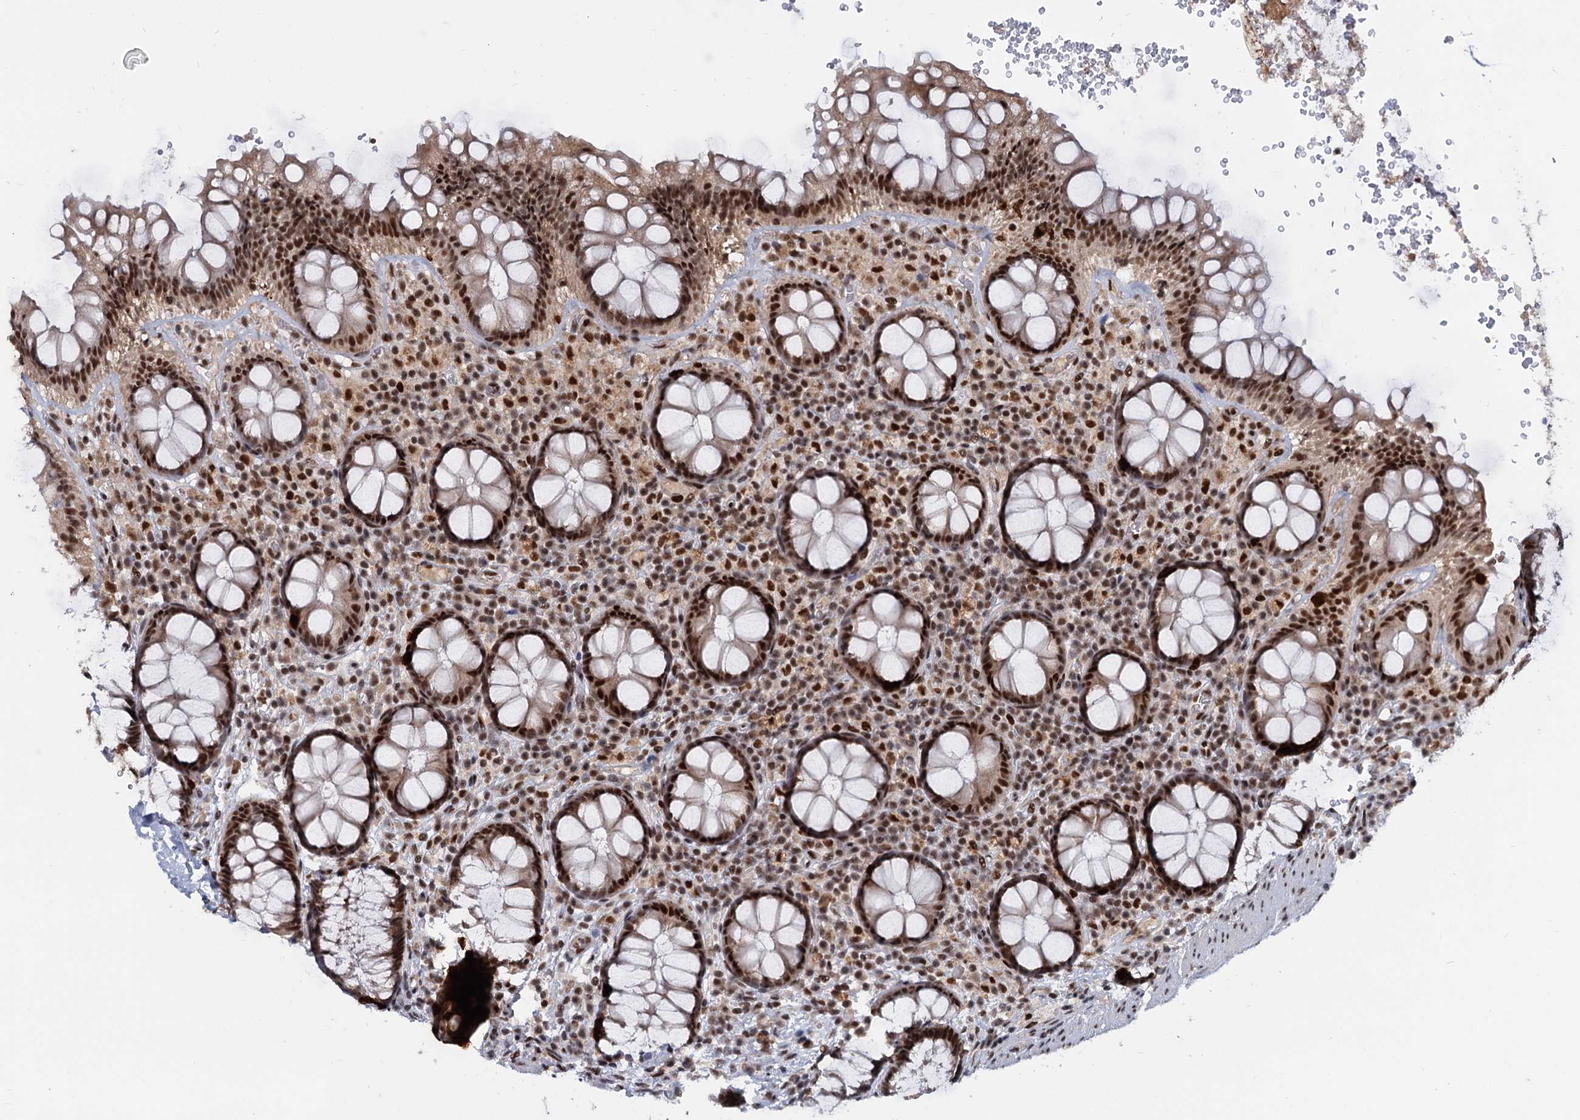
{"staining": {"intensity": "strong", "quantity": ">75%", "location": "cytoplasmic/membranous,nuclear"}, "tissue": "rectum", "cell_type": "Glandular cells", "image_type": "normal", "snomed": [{"axis": "morphology", "description": "Normal tissue, NOS"}, {"axis": "topography", "description": "Rectum"}], "caption": "A brown stain highlights strong cytoplasmic/membranous,nuclear positivity of a protein in glandular cells of normal human rectum. (IHC, brightfield microscopy, high magnification).", "gene": "WBP4", "patient": {"sex": "male", "age": 83}}